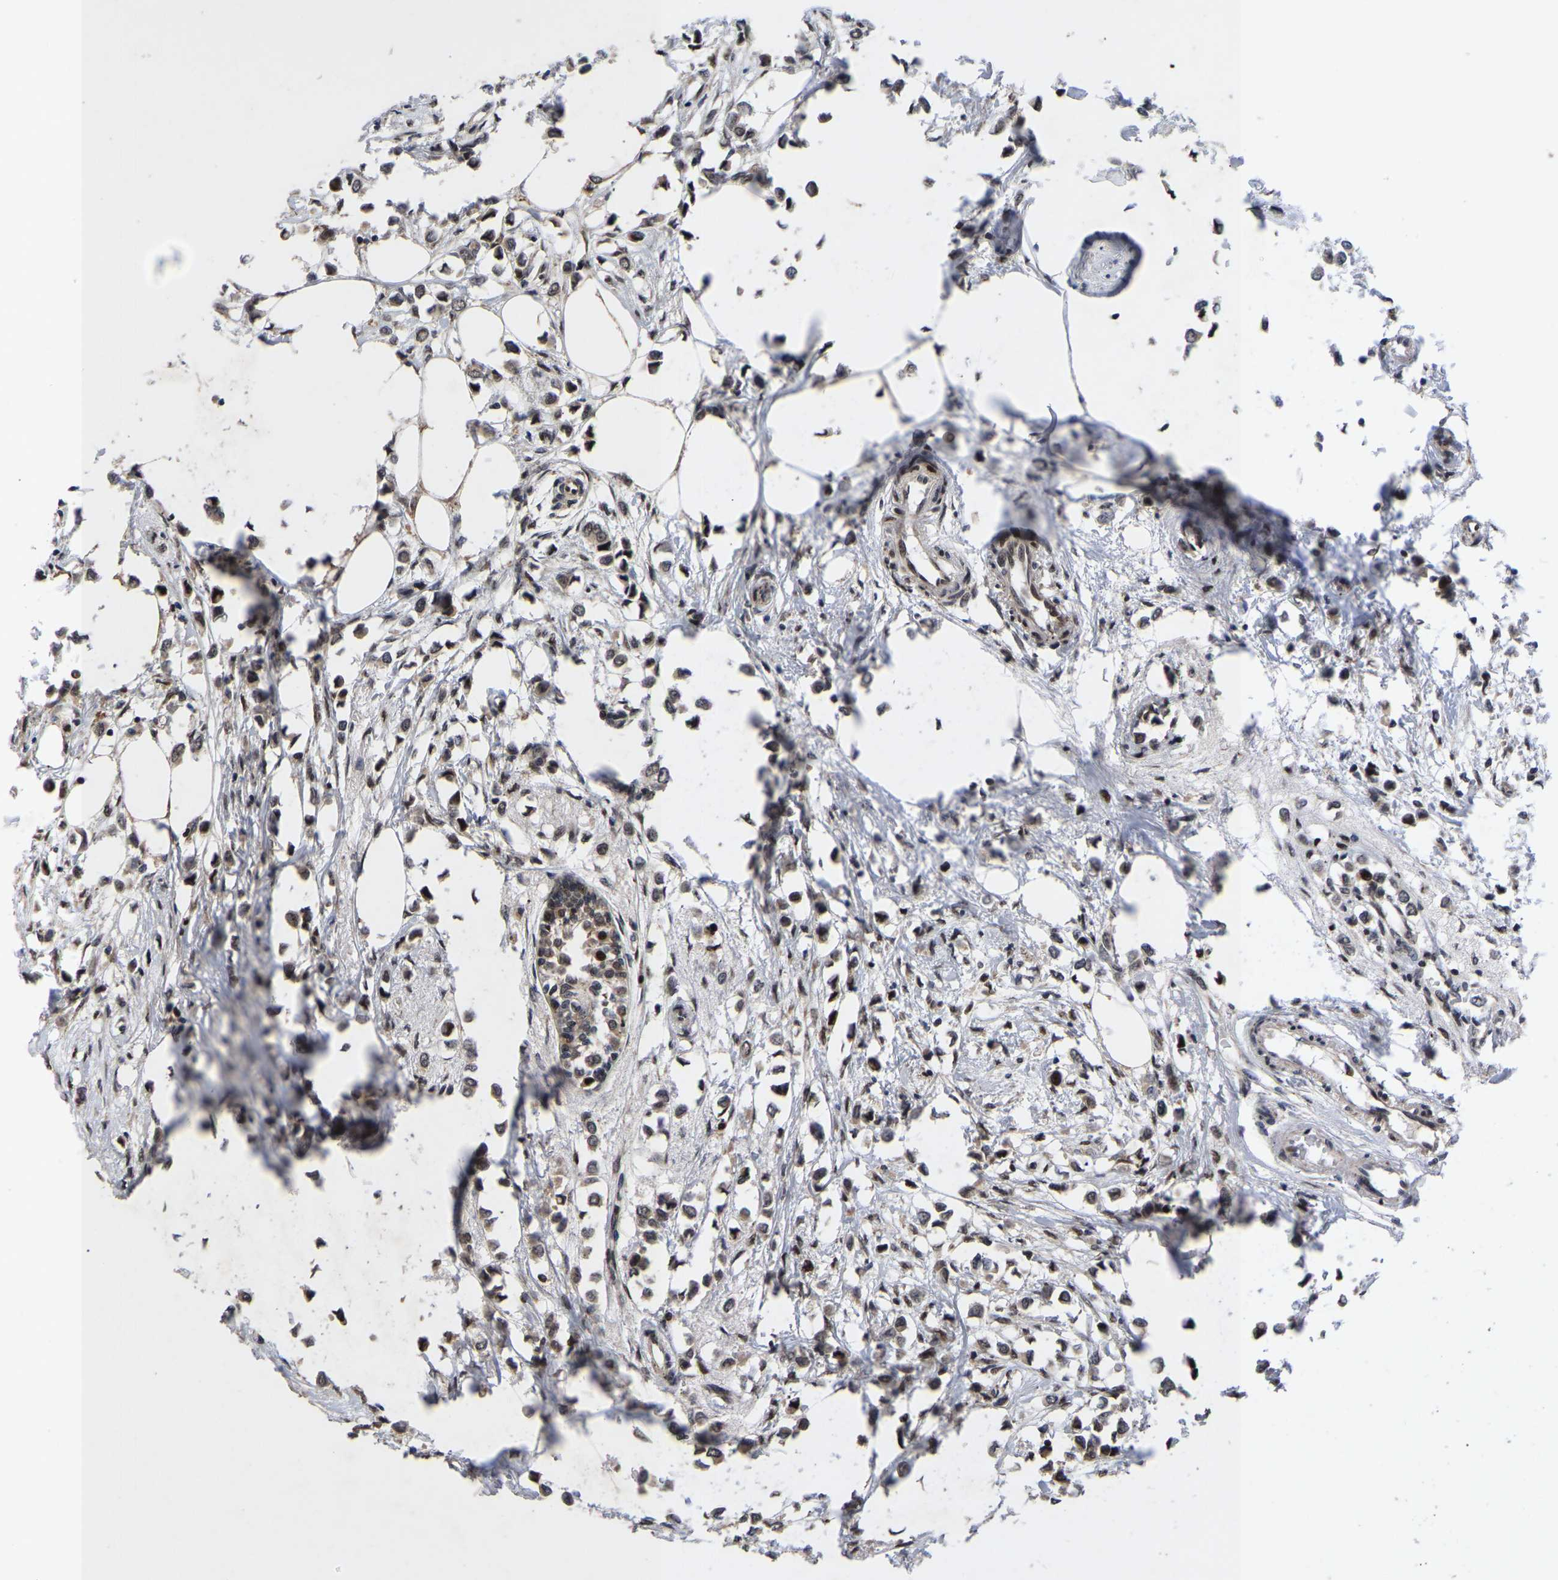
{"staining": {"intensity": "weak", "quantity": ">75%", "location": "cytoplasmic/membranous"}, "tissue": "breast cancer", "cell_type": "Tumor cells", "image_type": "cancer", "snomed": [{"axis": "morphology", "description": "Lobular carcinoma"}, {"axis": "topography", "description": "Breast"}], "caption": "A low amount of weak cytoplasmic/membranous positivity is appreciated in approximately >75% of tumor cells in breast cancer tissue. Using DAB (3,3'-diaminobenzidine) (brown) and hematoxylin (blue) stains, captured at high magnification using brightfield microscopy.", "gene": "JUNB", "patient": {"sex": "female", "age": 51}}